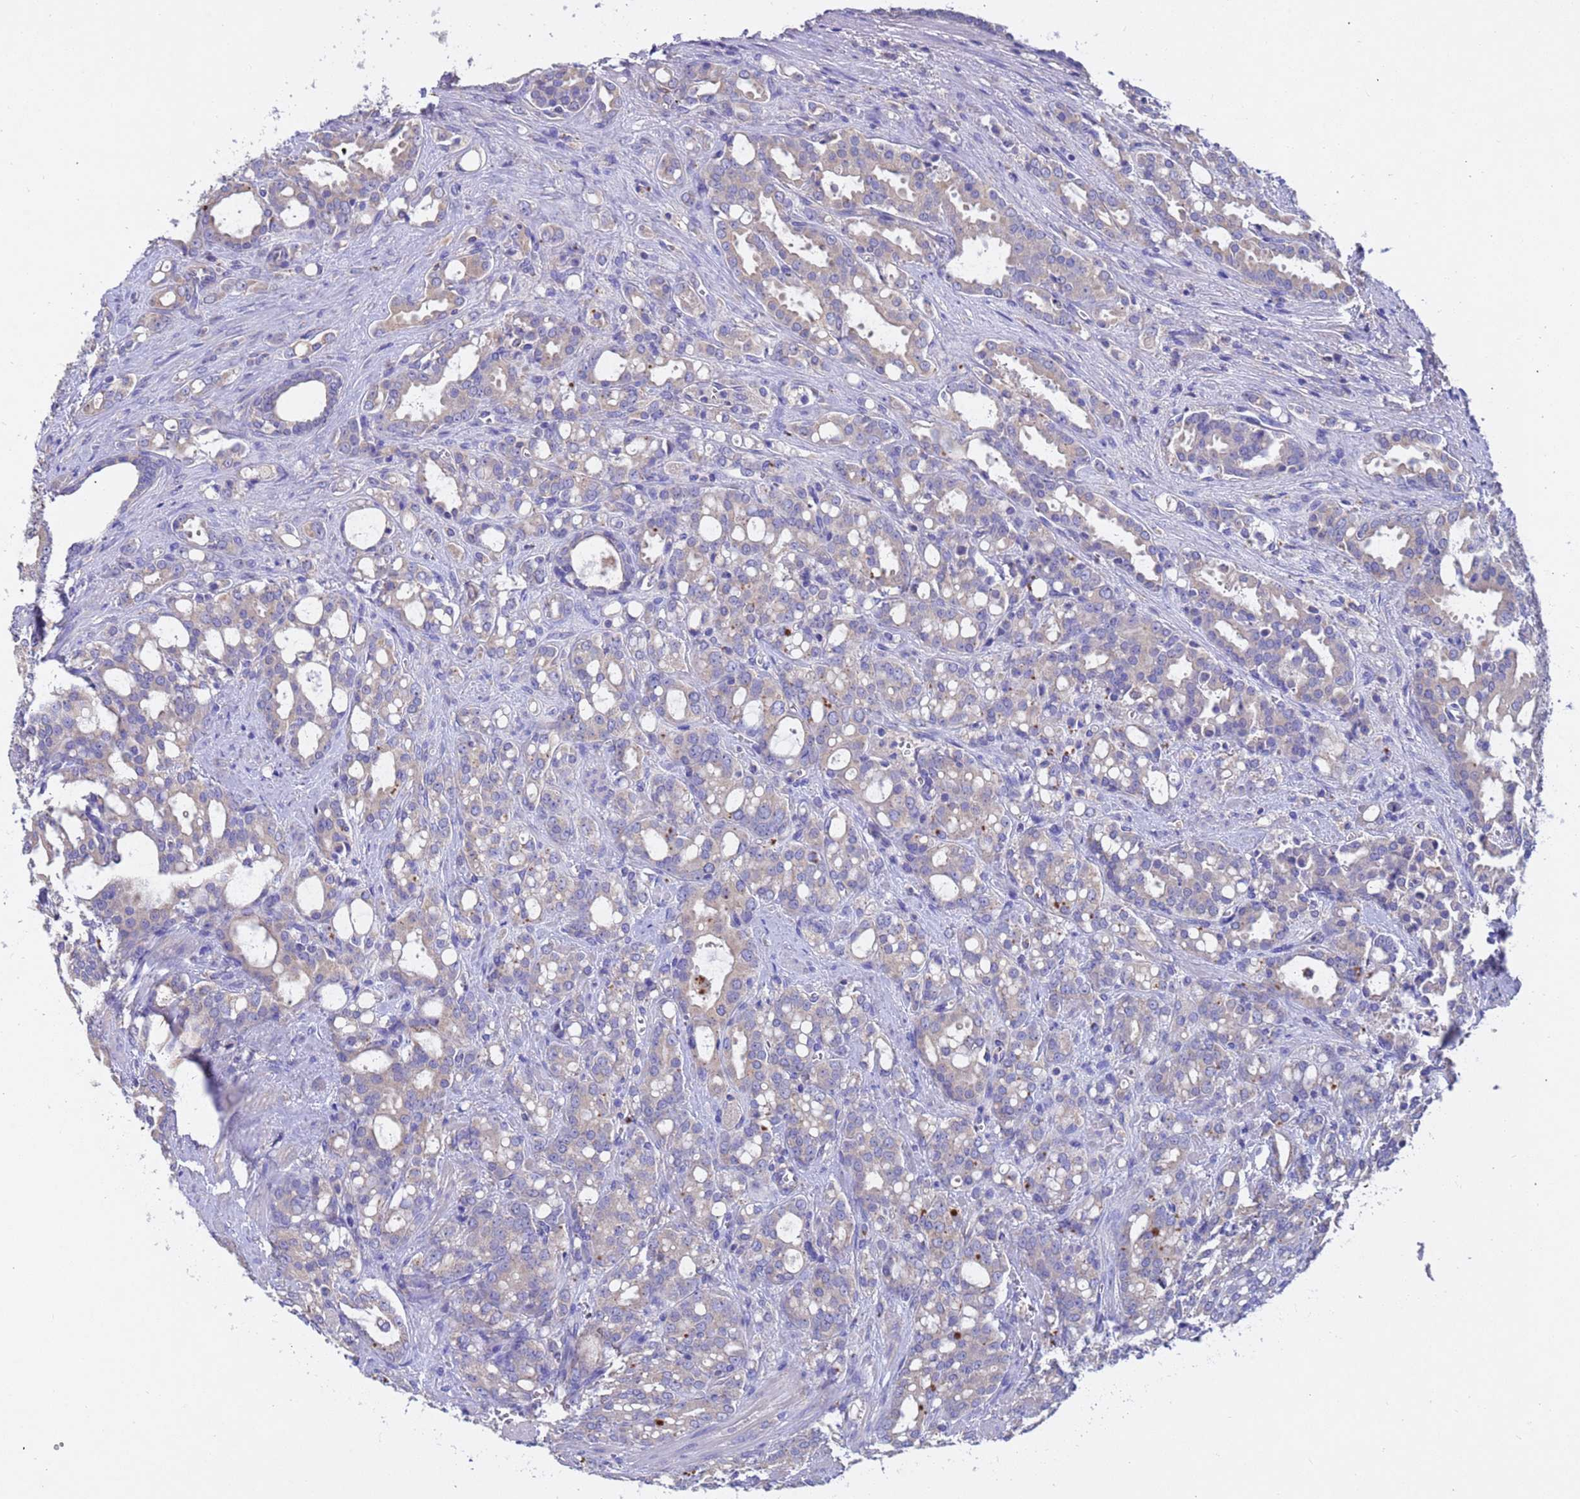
{"staining": {"intensity": "weak", "quantity": "<25%", "location": "cytoplasmic/membranous"}, "tissue": "prostate cancer", "cell_type": "Tumor cells", "image_type": "cancer", "snomed": [{"axis": "morphology", "description": "Adenocarcinoma, High grade"}, {"axis": "topography", "description": "Prostate"}], "caption": "Immunohistochemical staining of prostate cancer (high-grade adenocarcinoma) shows no significant expression in tumor cells.", "gene": "SRL", "patient": {"sex": "male", "age": 72}}